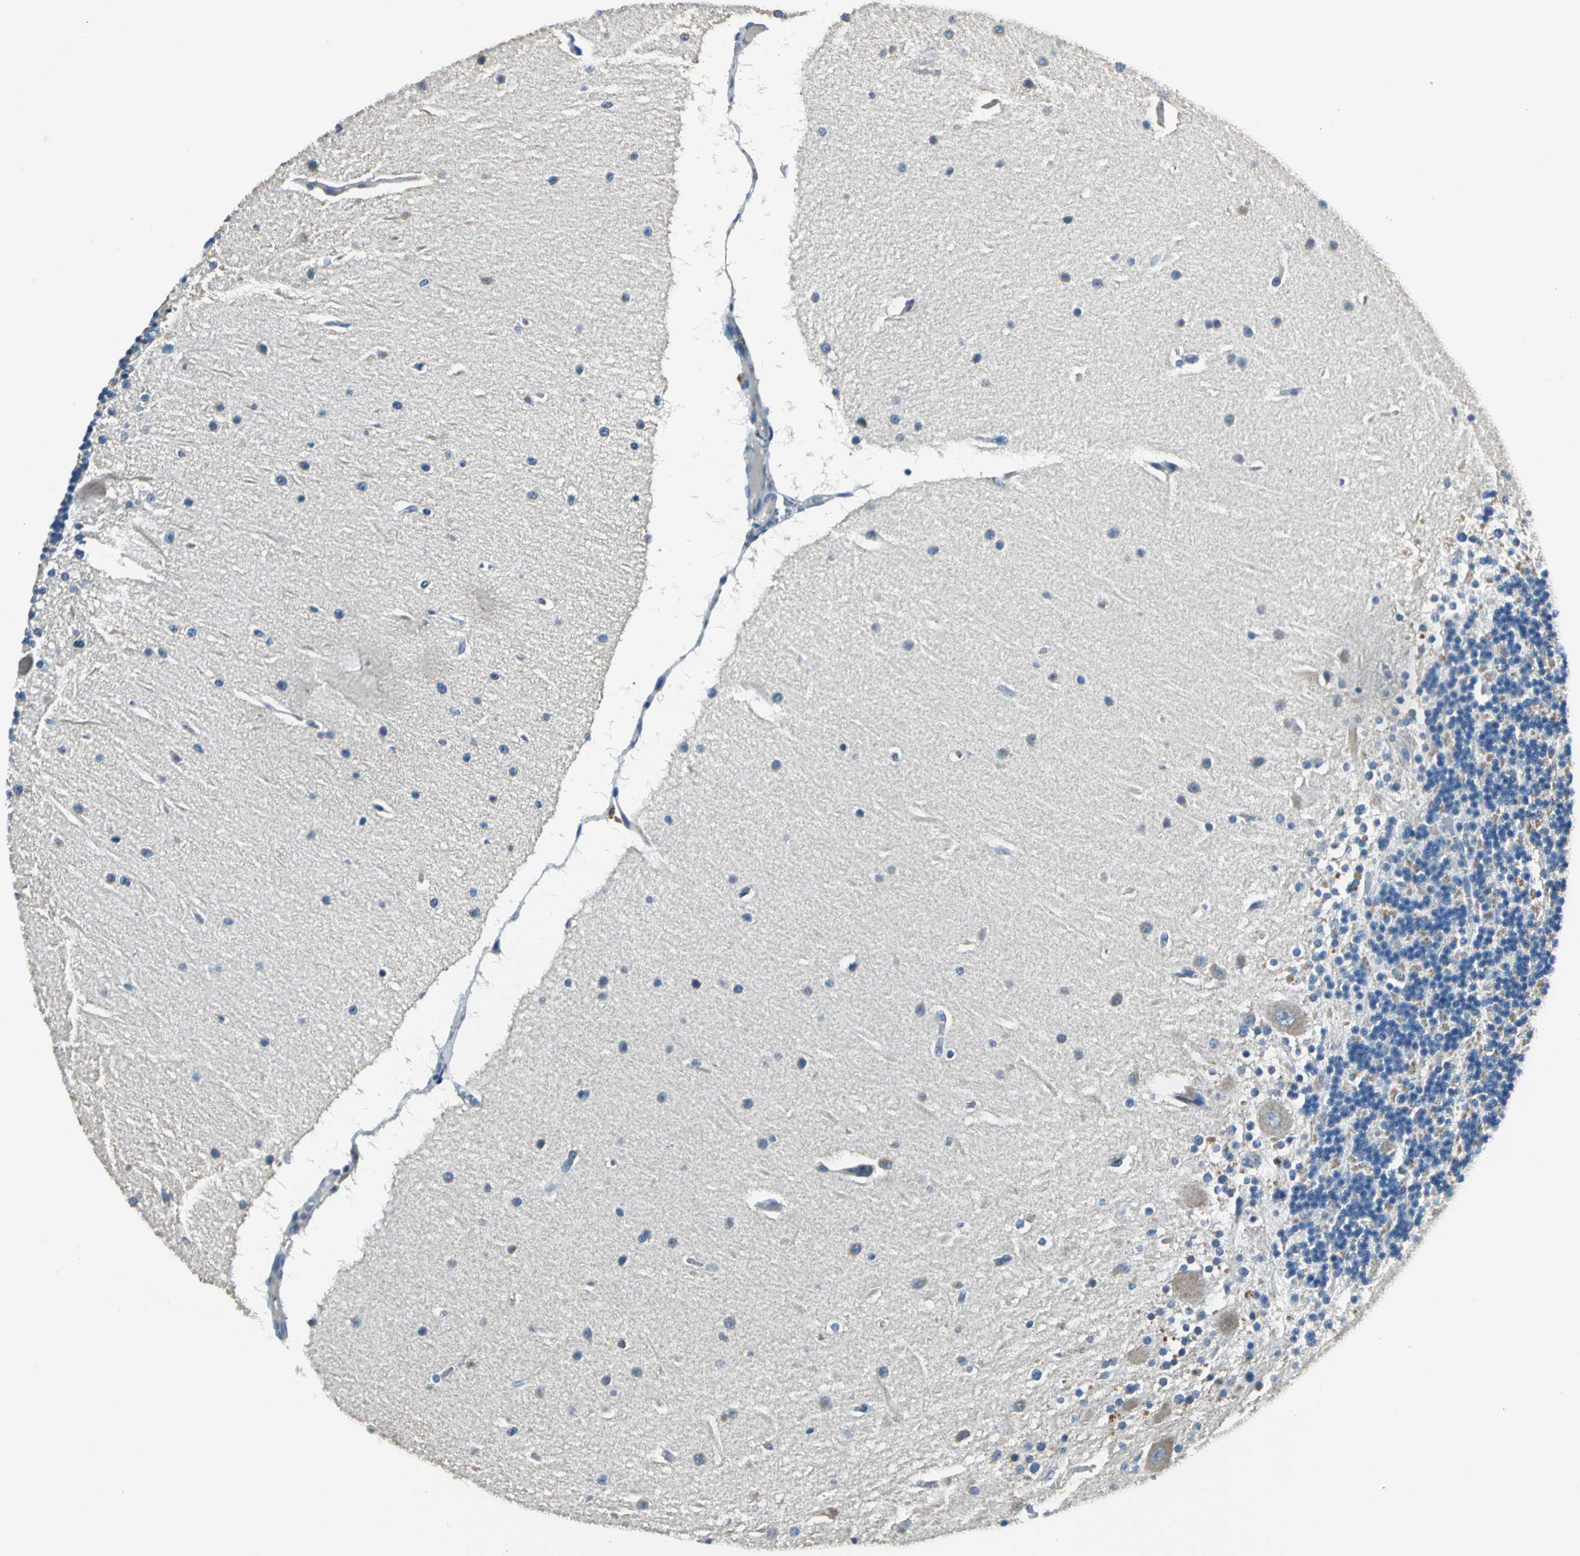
{"staining": {"intensity": "negative", "quantity": "none", "location": "none"}, "tissue": "cerebellum", "cell_type": "Cells in granular layer", "image_type": "normal", "snomed": [{"axis": "morphology", "description": "Normal tissue, NOS"}, {"axis": "topography", "description": "Cerebellum"}], "caption": "The immunohistochemistry (IHC) image has no significant staining in cells in granular layer of cerebellum.", "gene": "SLC16A7", "patient": {"sex": "female", "age": 54}}